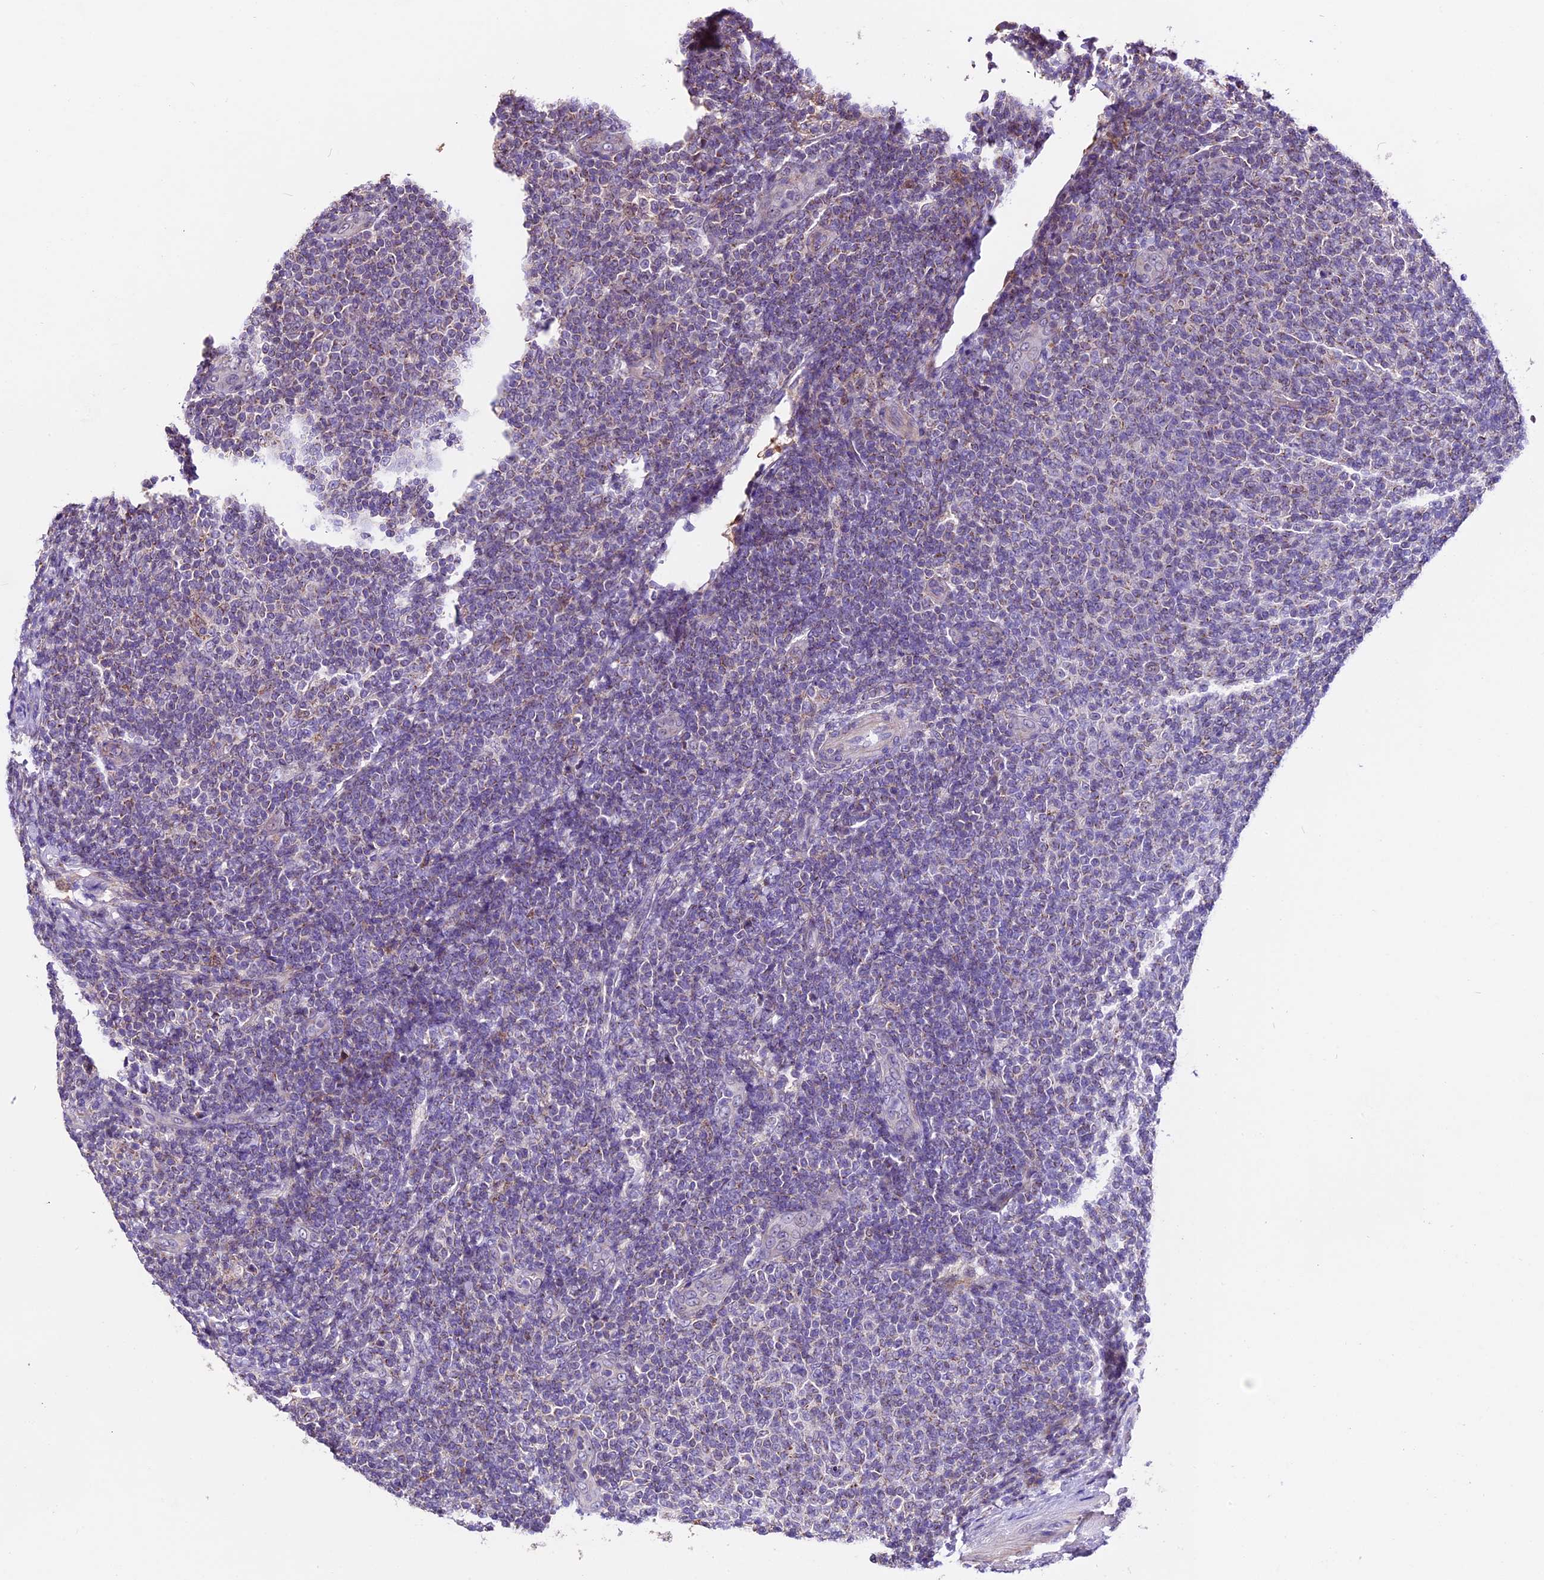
{"staining": {"intensity": "negative", "quantity": "none", "location": "none"}, "tissue": "lymphoma", "cell_type": "Tumor cells", "image_type": "cancer", "snomed": [{"axis": "morphology", "description": "Malignant lymphoma, non-Hodgkin's type, Low grade"}, {"axis": "topography", "description": "Lymph node"}], "caption": "Tumor cells show no significant expression in low-grade malignant lymphoma, non-Hodgkin's type. The staining is performed using DAB (3,3'-diaminobenzidine) brown chromogen with nuclei counter-stained in using hematoxylin.", "gene": "DDX28", "patient": {"sex": "male", "age": 66}}